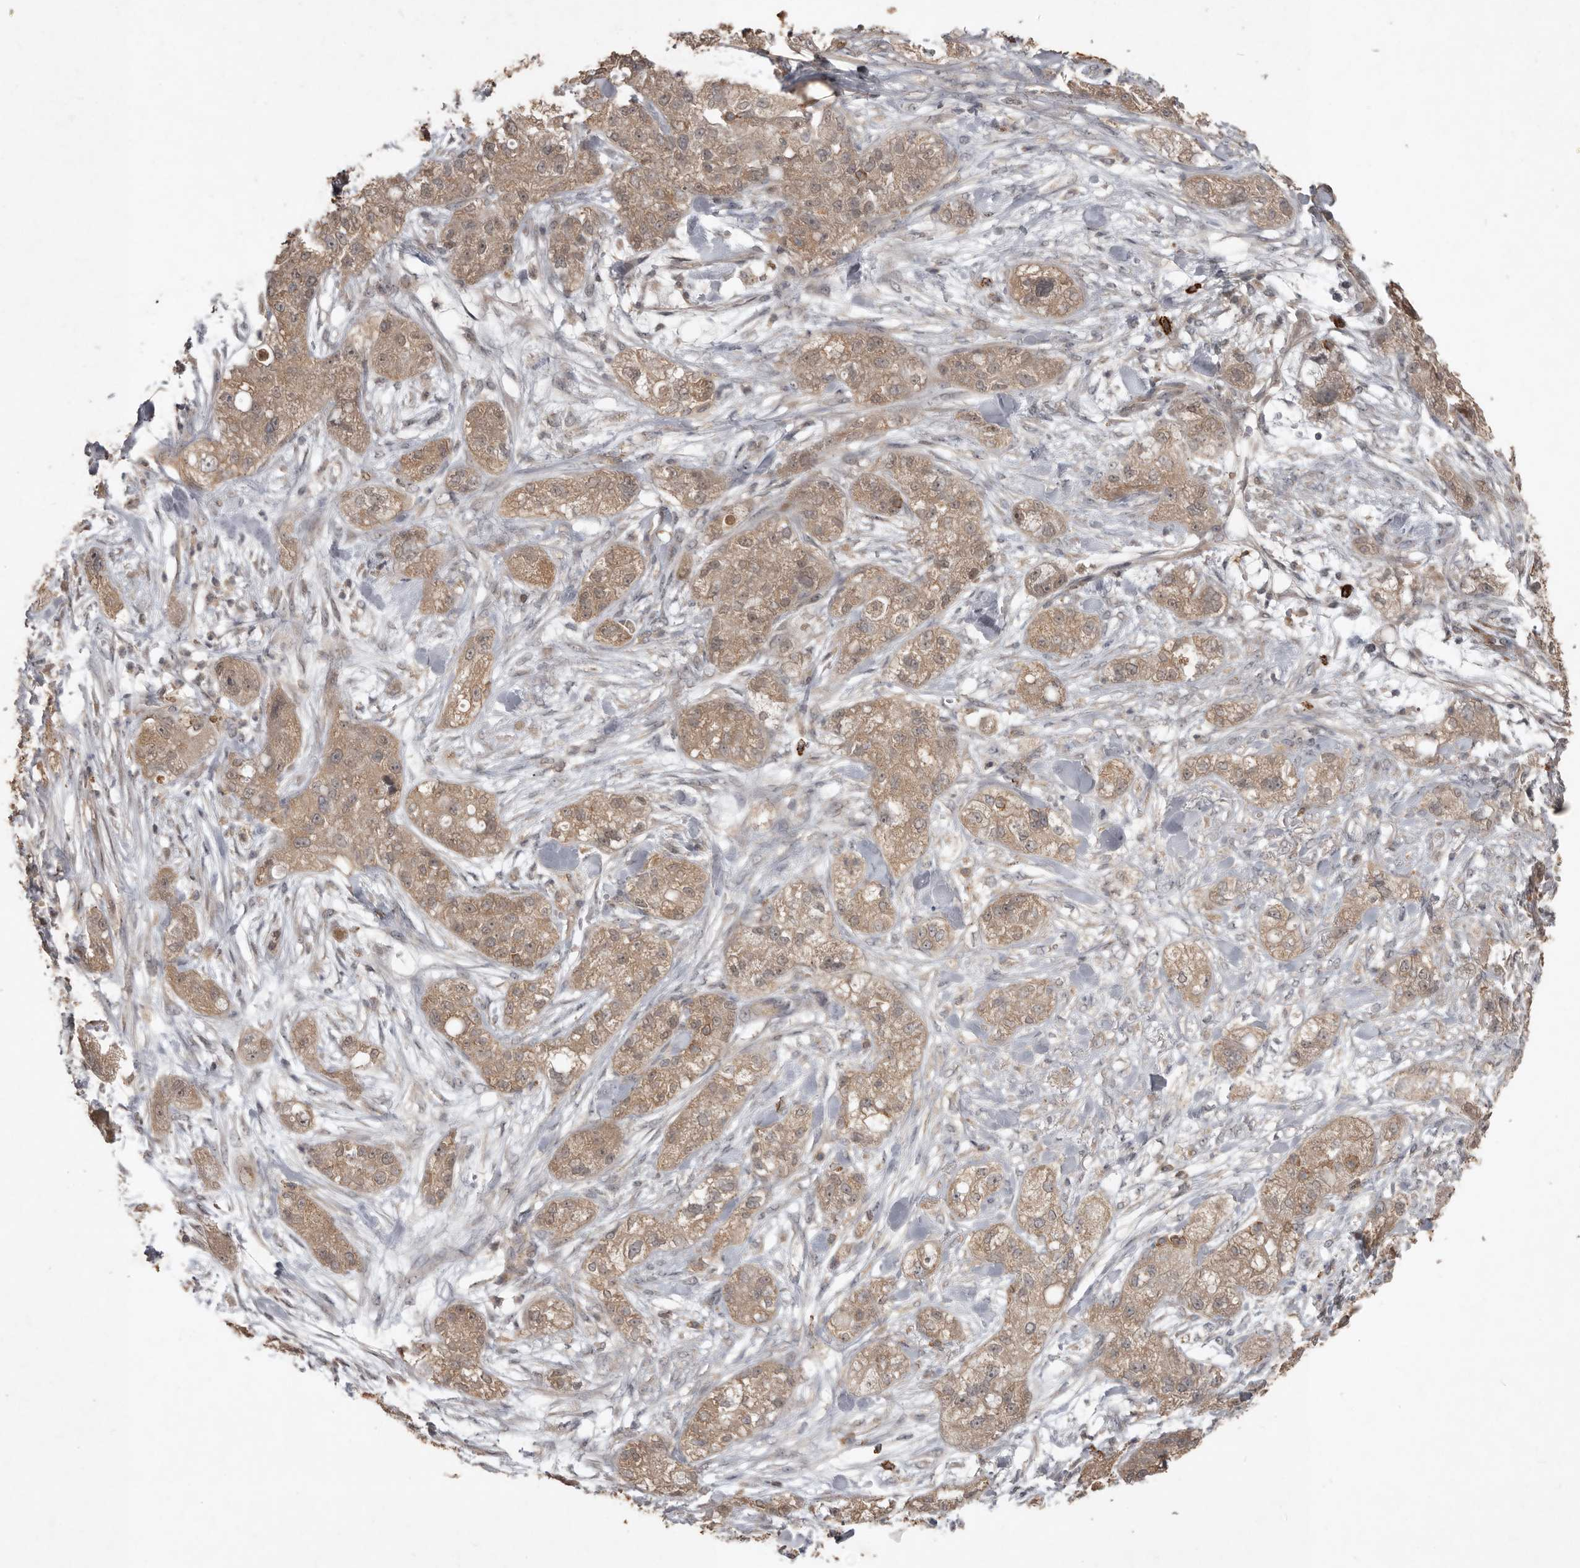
{"staining": {"intensity": "weak", "quantity": ">75%", "location": "cytoplasmic/membranous"}, "tissue": "pancreatic cancer", "cell_type": "Tumor cells", "image_type": "cancer", "snomed": [{"axis": "morphology", "description": "Adenocarcinoma, NOS"}, {"axis": "topography", "description": "Pancreas"}], "caption": "Weak cytoplasmic/membranous staining for a protein is present in approximately >75% of tumor cells of adenocarcinoma (pancreatic) using immunohistochemistry.", "gene": "BAMBI", "patient": {"sex": "female", "age": 78}}